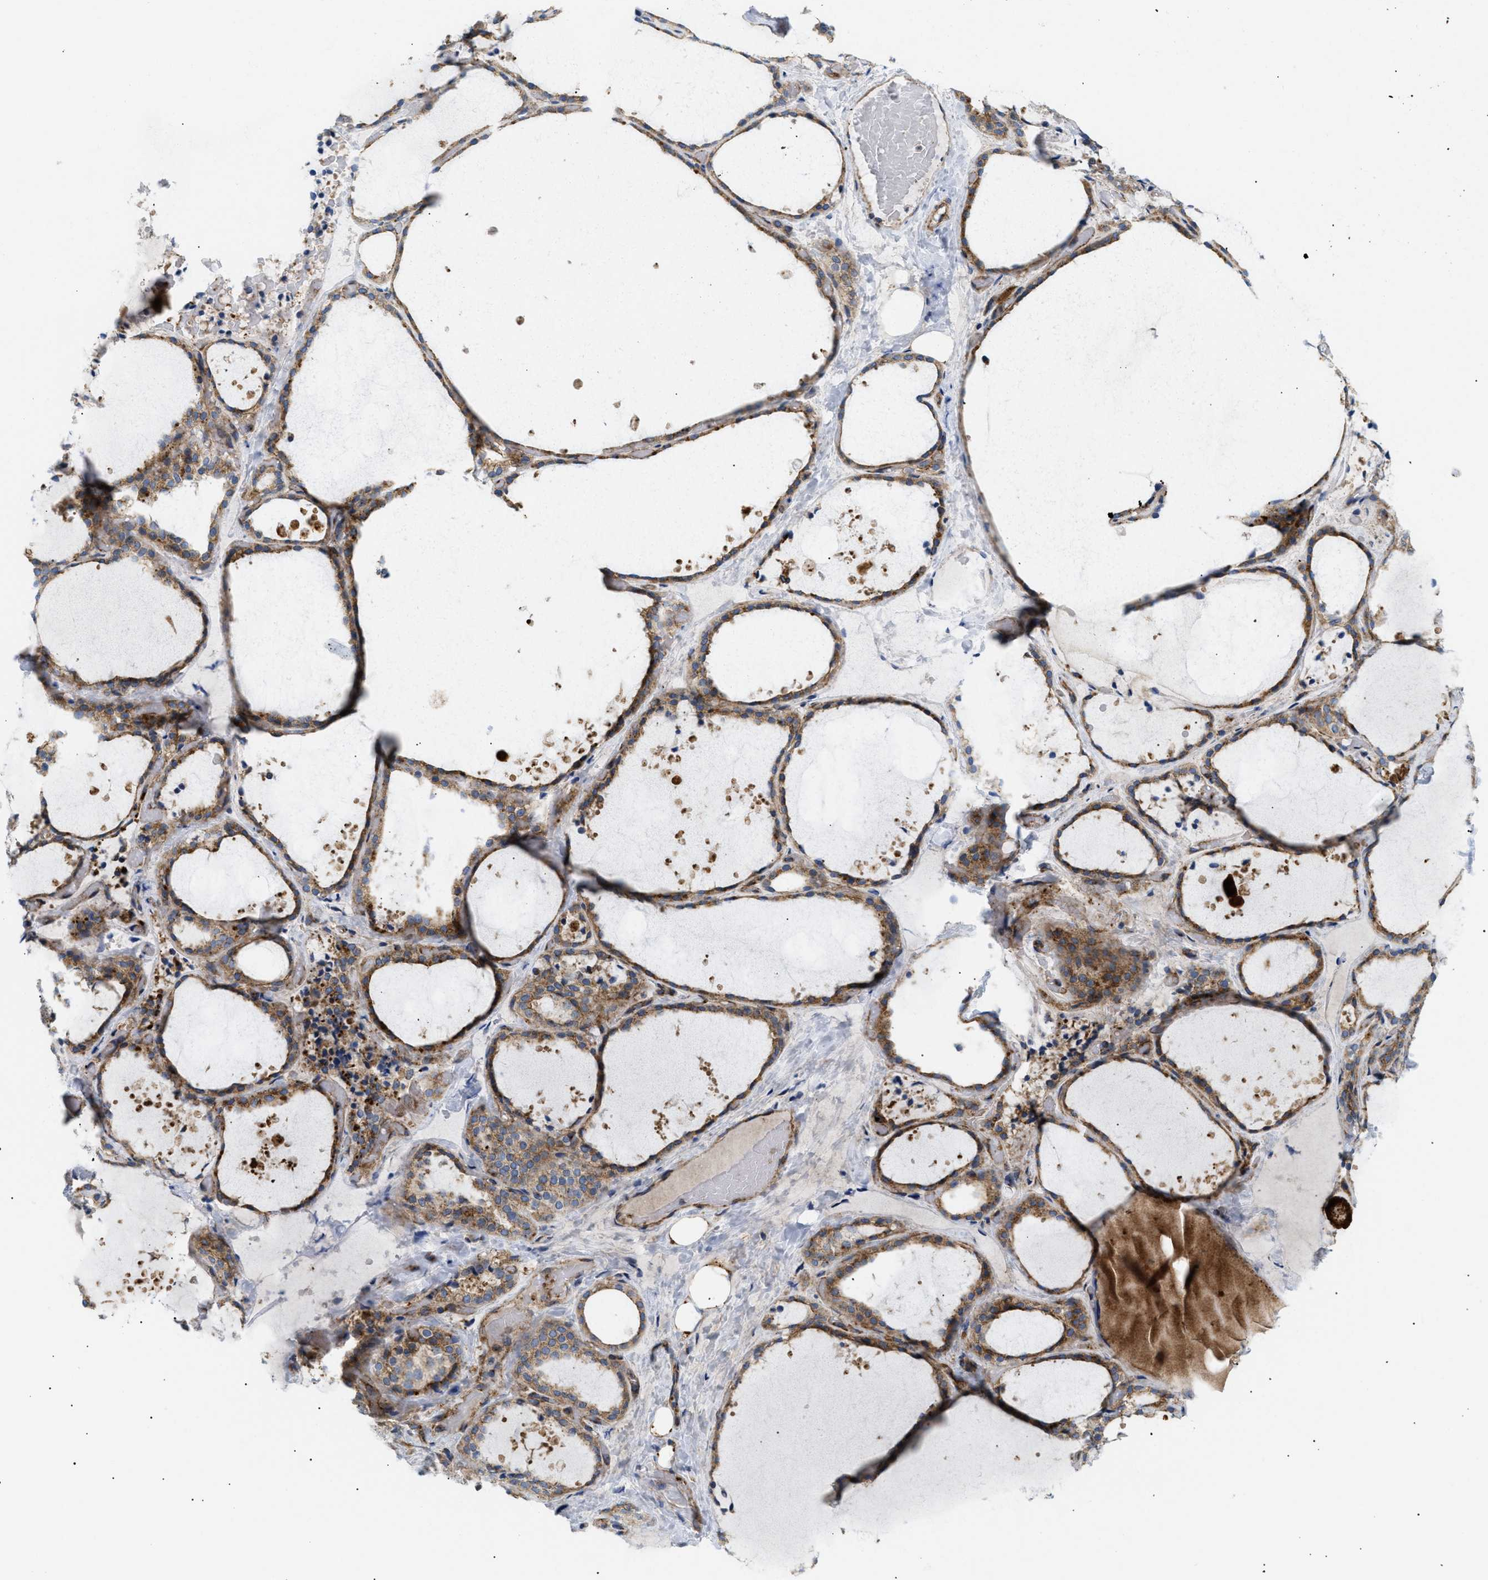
{"staining": {"intensity": "moderate", "quantity": ">75%", "location": "cytoplasmic/membranous"}, "tissue": "thyroid gland", "cell_type": "Glandular cells", "image_type": "normal", "snomed": [{"axis": "morphology", "description": "Normal tissue, NOS"}, {"axis": "topography", "description": "Thyroid gland"}], "caption": "This is an image of immunohistochemistry staining of unremarkable thyroid gland, which shows moderate positivity in the cytoplasmic/membranous of glandular cells.", "gene": "DCTN4", "patient": {"sex": "female", "age": 44}}